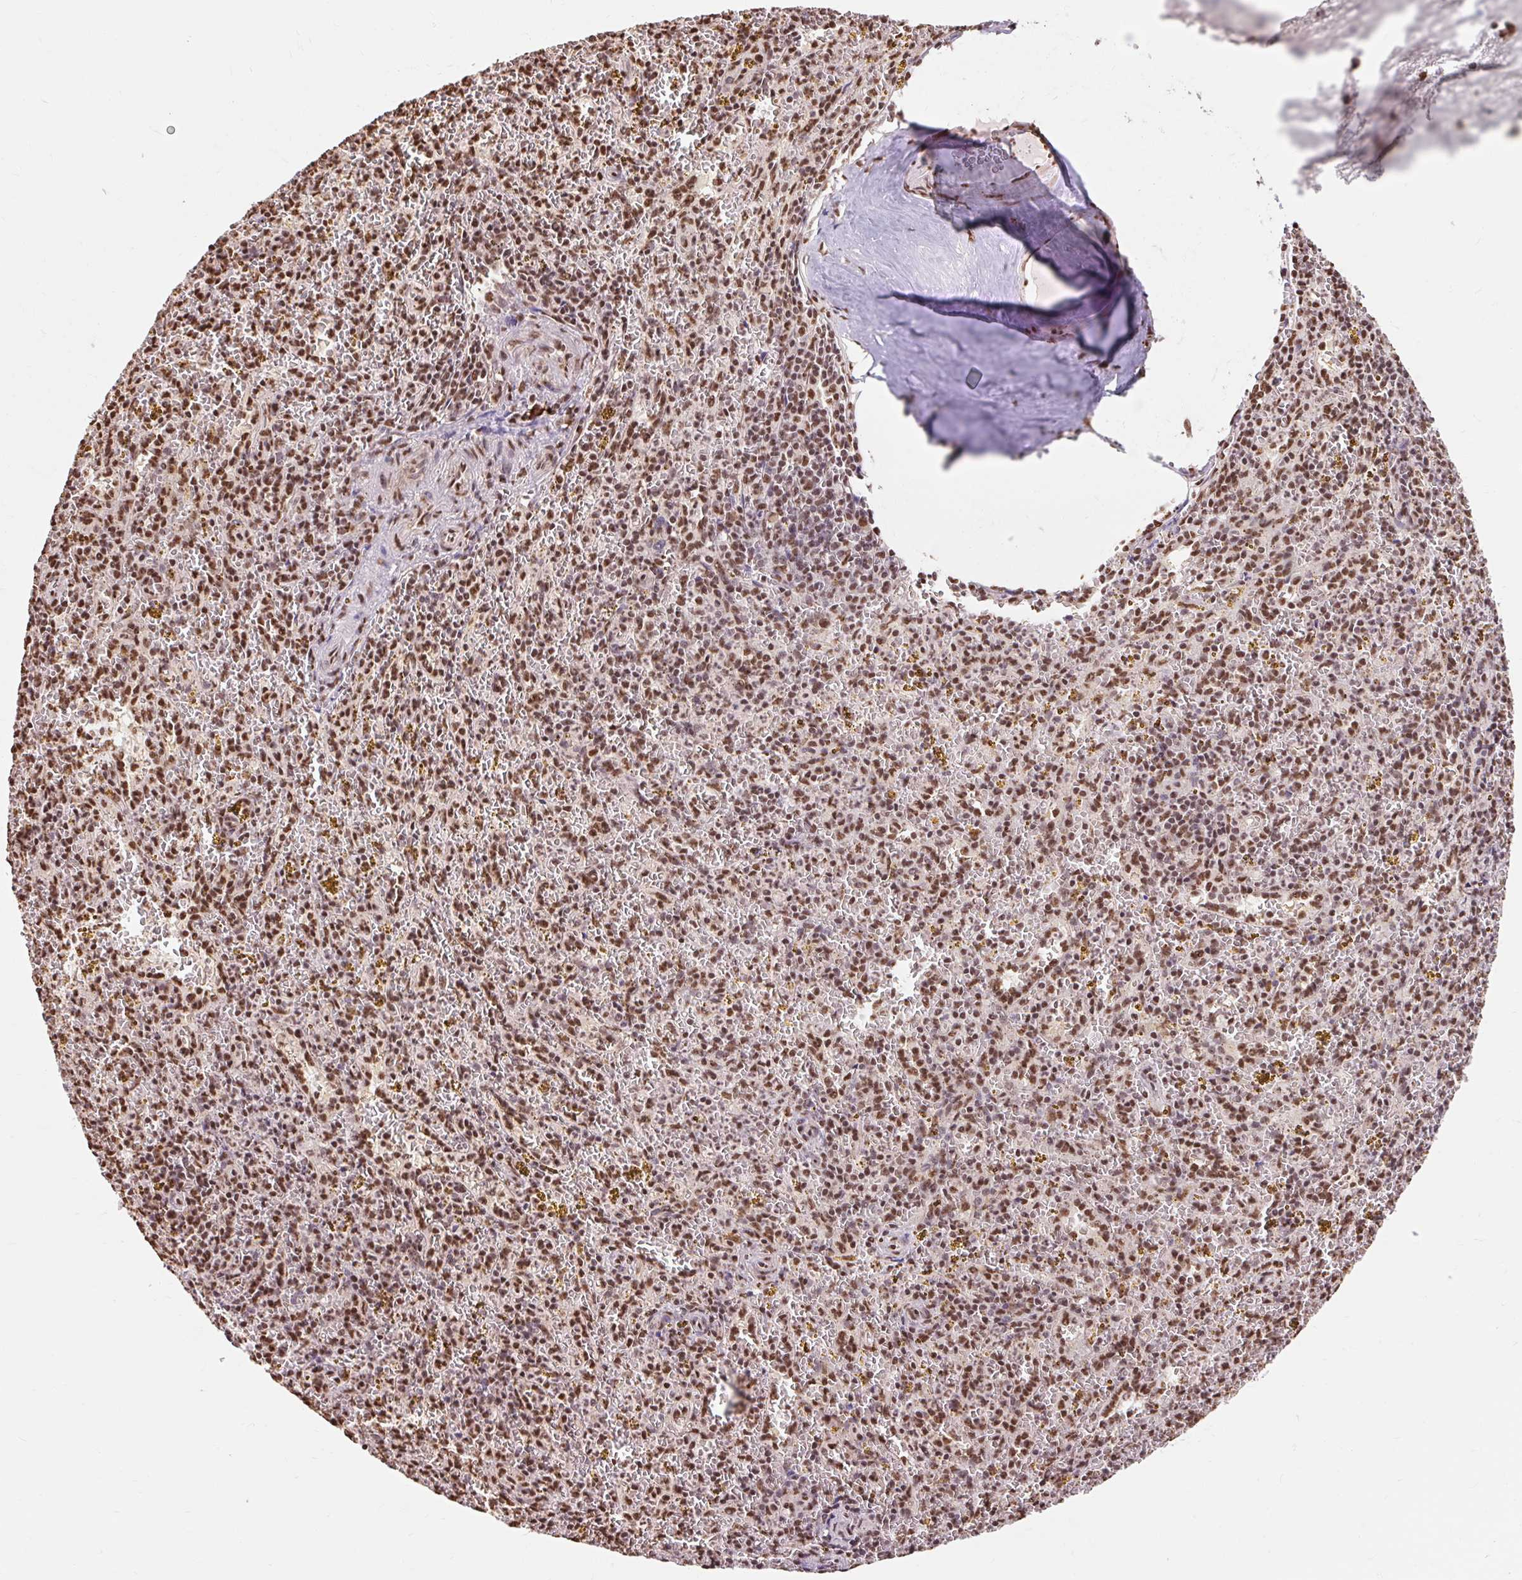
{"staining": {"intensity": "strong", "quantity": ">75%", "location": "nuclear"}, "tissue": "spleen", "cell_type": "Cells in red pulp", "image_type": "normal", "snomed": [{"axis": "morphology", "description": "Normal tissue, NOS"}, {"axis": "topography", "description": "Spleen"}], "caption": "Protein analysis of benign spleen reveals strong nuclear positivity in approximately >75% of cells in red pulp.", "gene": "BICRA", "patient": {"sex": "male", "age": 57}}